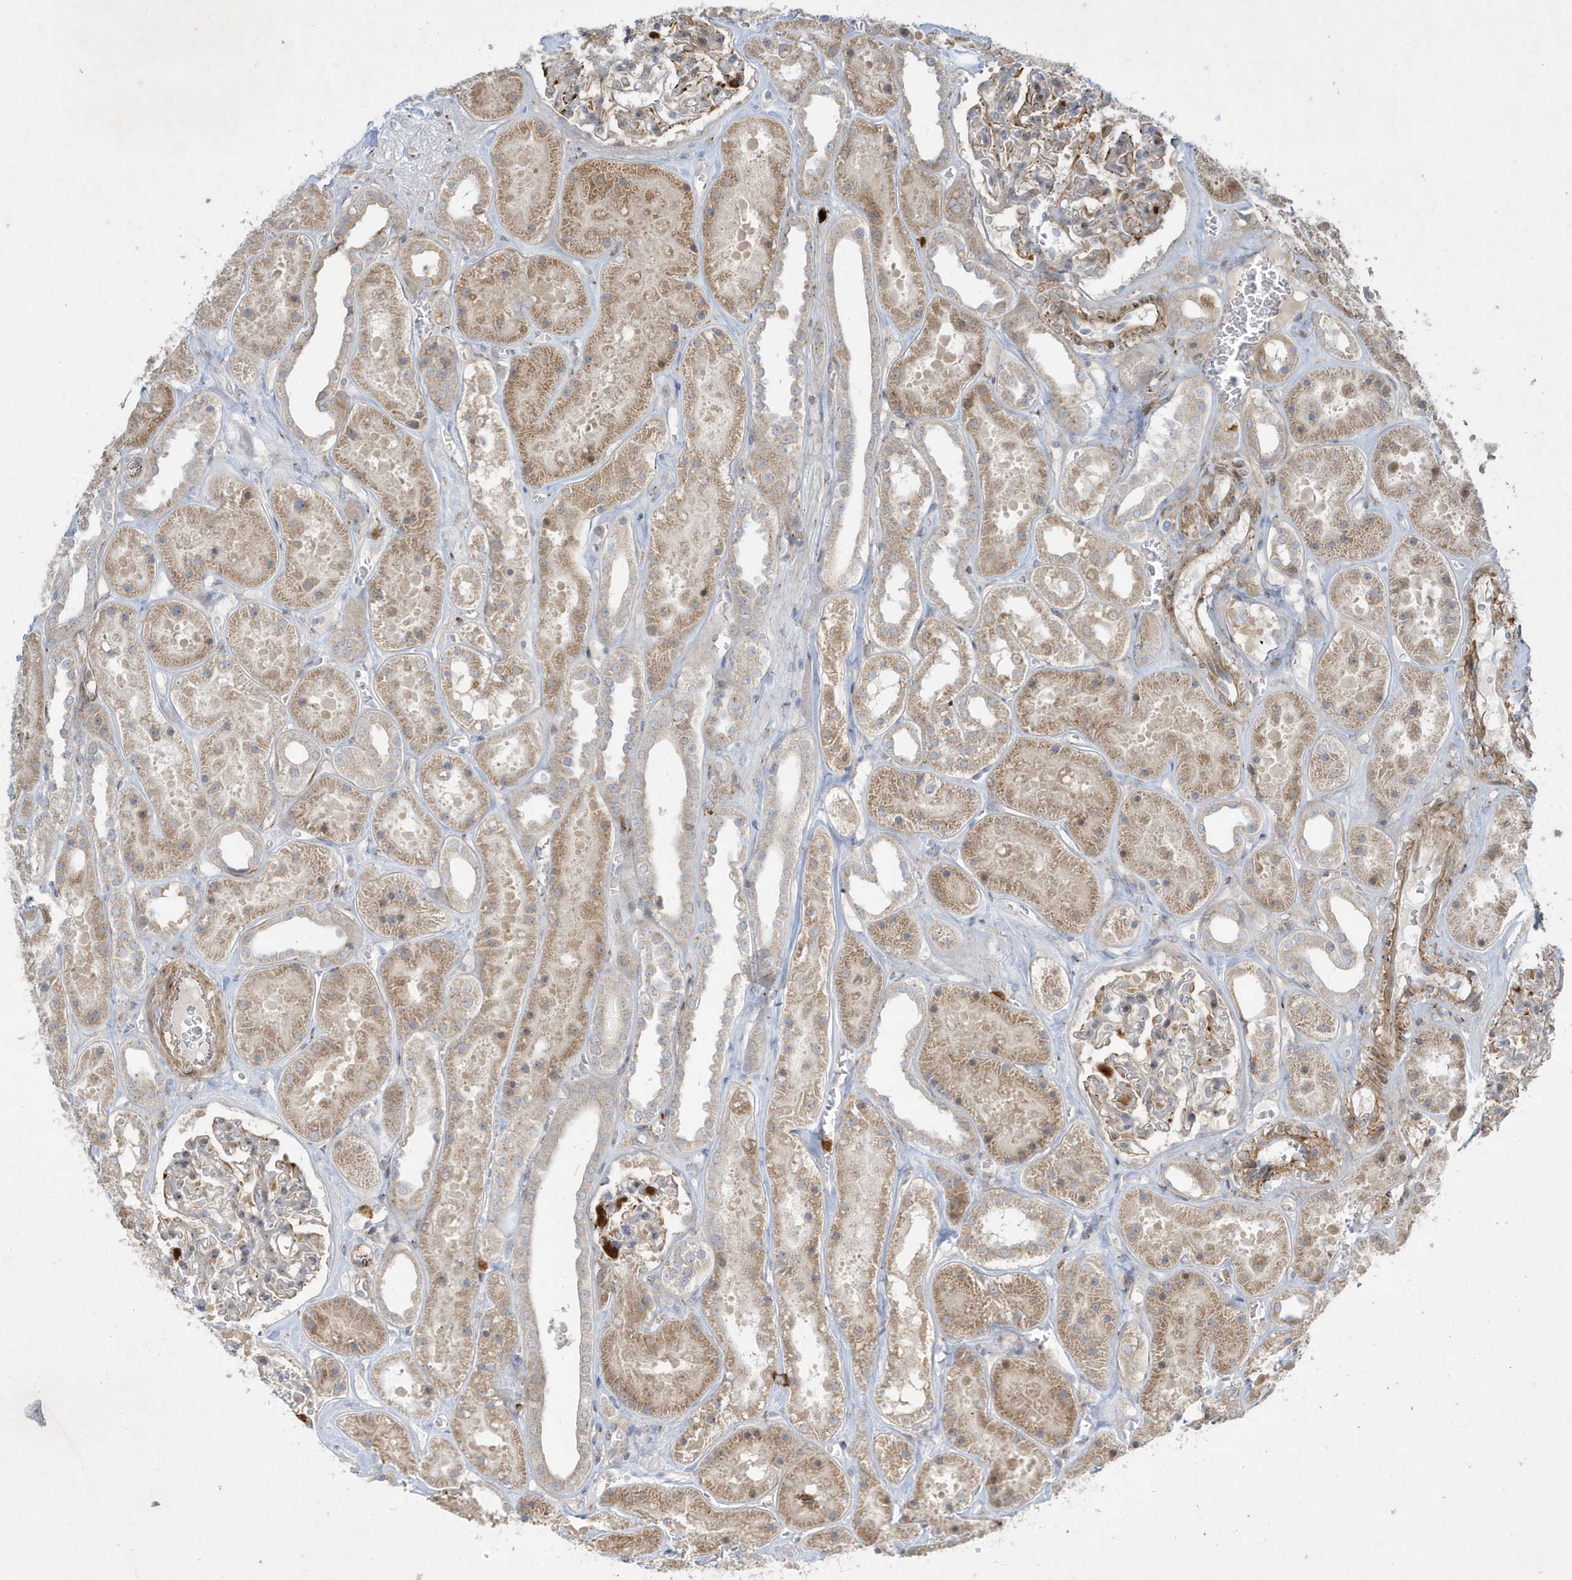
{"staining": {"intensity": "moderate", "quantity": "<25%", "location": "cytoplasmic/membranous"}, "tissue": "kidney", "cell_type": "Cells in glomeruli", "image_type": "normal", "snomed": [{"axis": "morphology", "description": "Normal tissue, NOS"}, {"axis": "topography", "description": "Kidney"}], "caption": "Protein staining of benign kidney demonstrates moderate cytoplasmic/membranous staining in about <25% of cells in glomeruli. The protein is stained brown, and the nuclei are stained in blue (DAB (3,3'-diaminobenzidine) IHC with brightfield microscopy, high magnification).", "gene": "IFT57", "patient": {"sex": "female", "age": 41}}